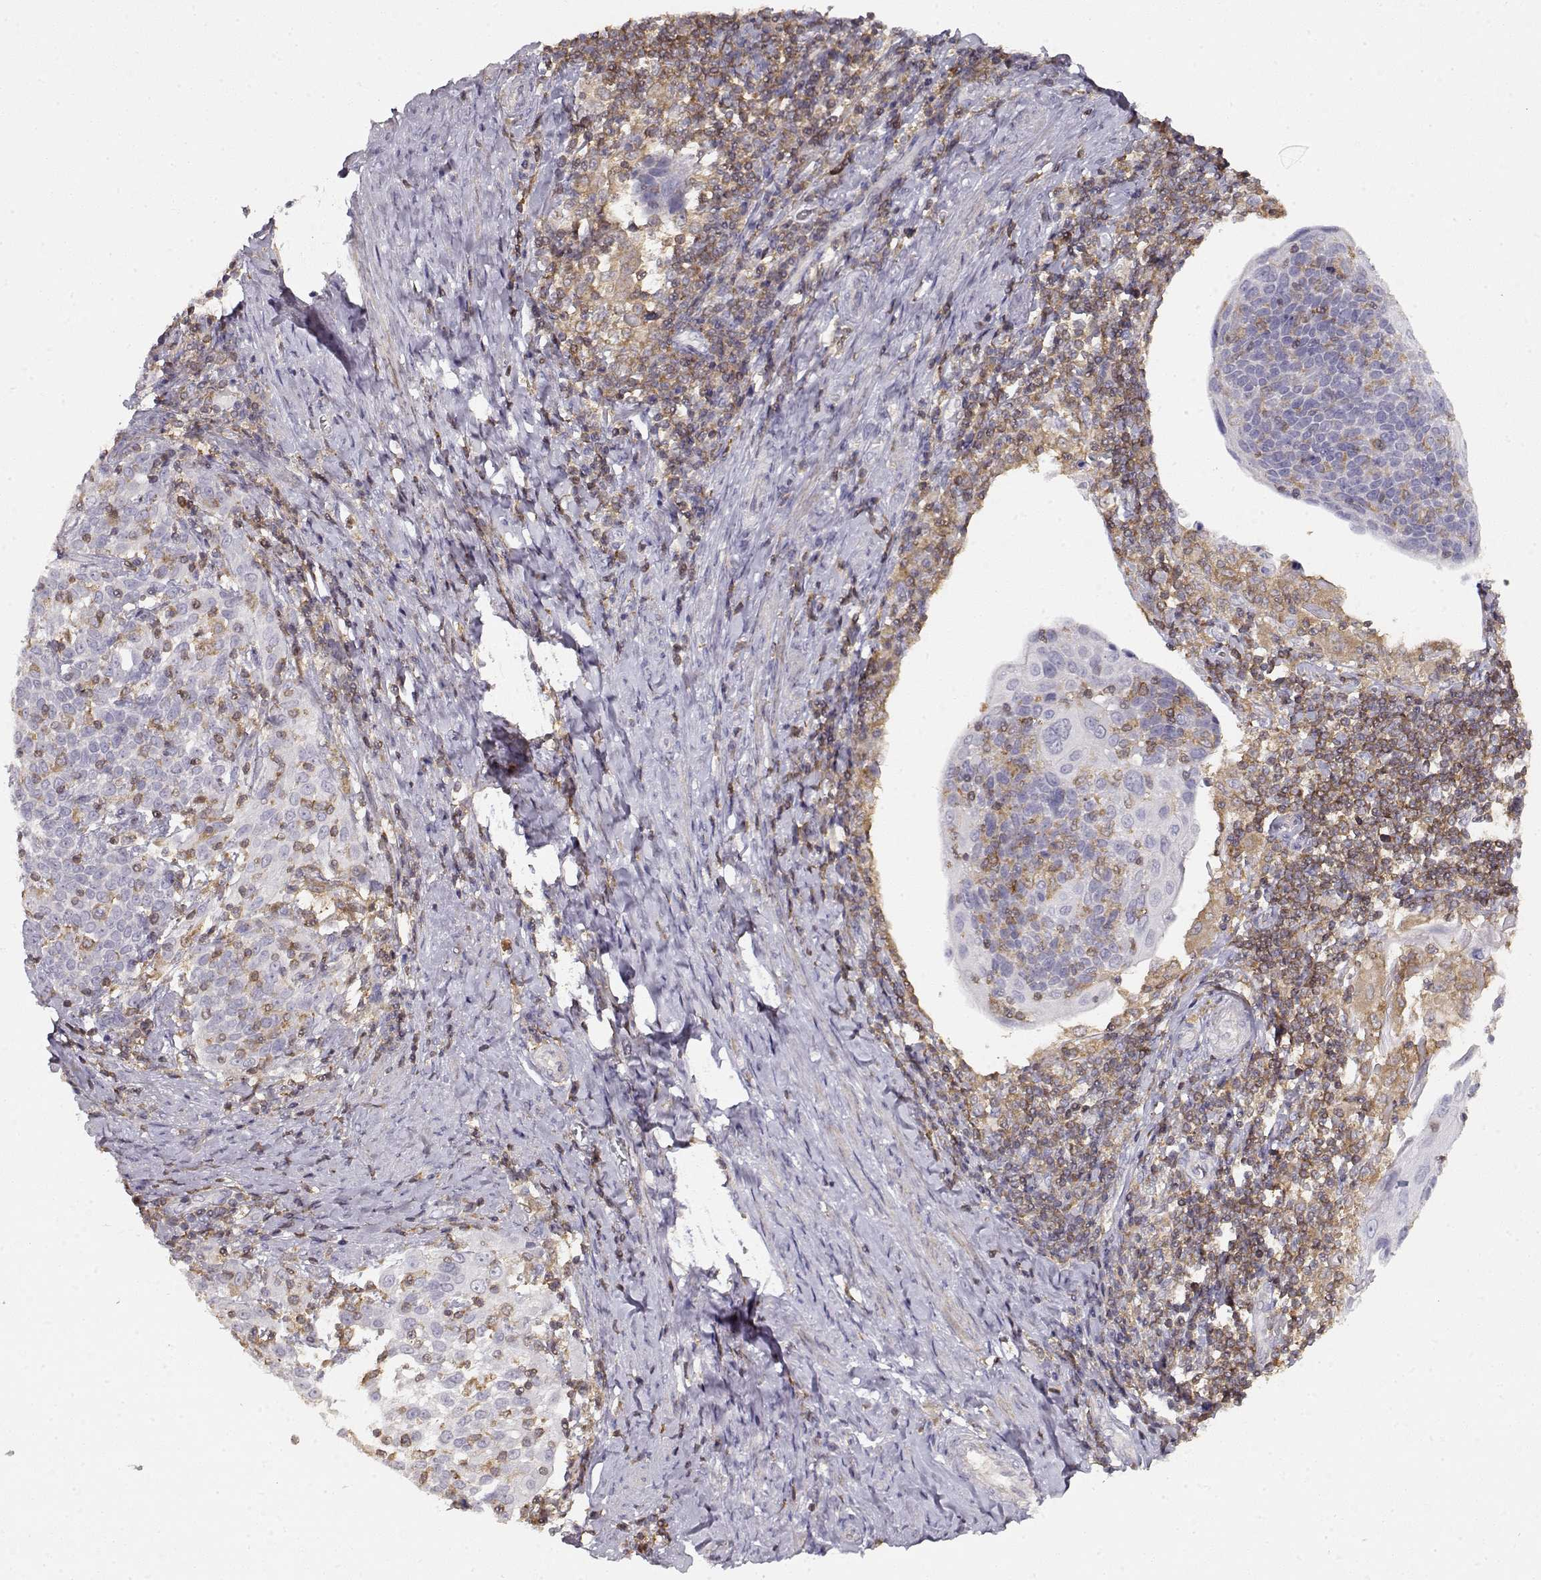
{"staining": {"intensity": "negative", "quantity": "none", "location": "none"}, "tissue": "cervical cancer", "cell_type": "Tumor cells", "image_type": "cancer", "snomed": [{"axis": "morphology", "description": "Squamous cell carcinoma, NOS"}, {"axis": "topography", "description": "Cervix"}], "caption": "Tumor cells show no significant protein expression in cervical cancer (squamous cell carcinoma).", "gene": "VAV1", "patient": {"sex": "female", "age": 61}}